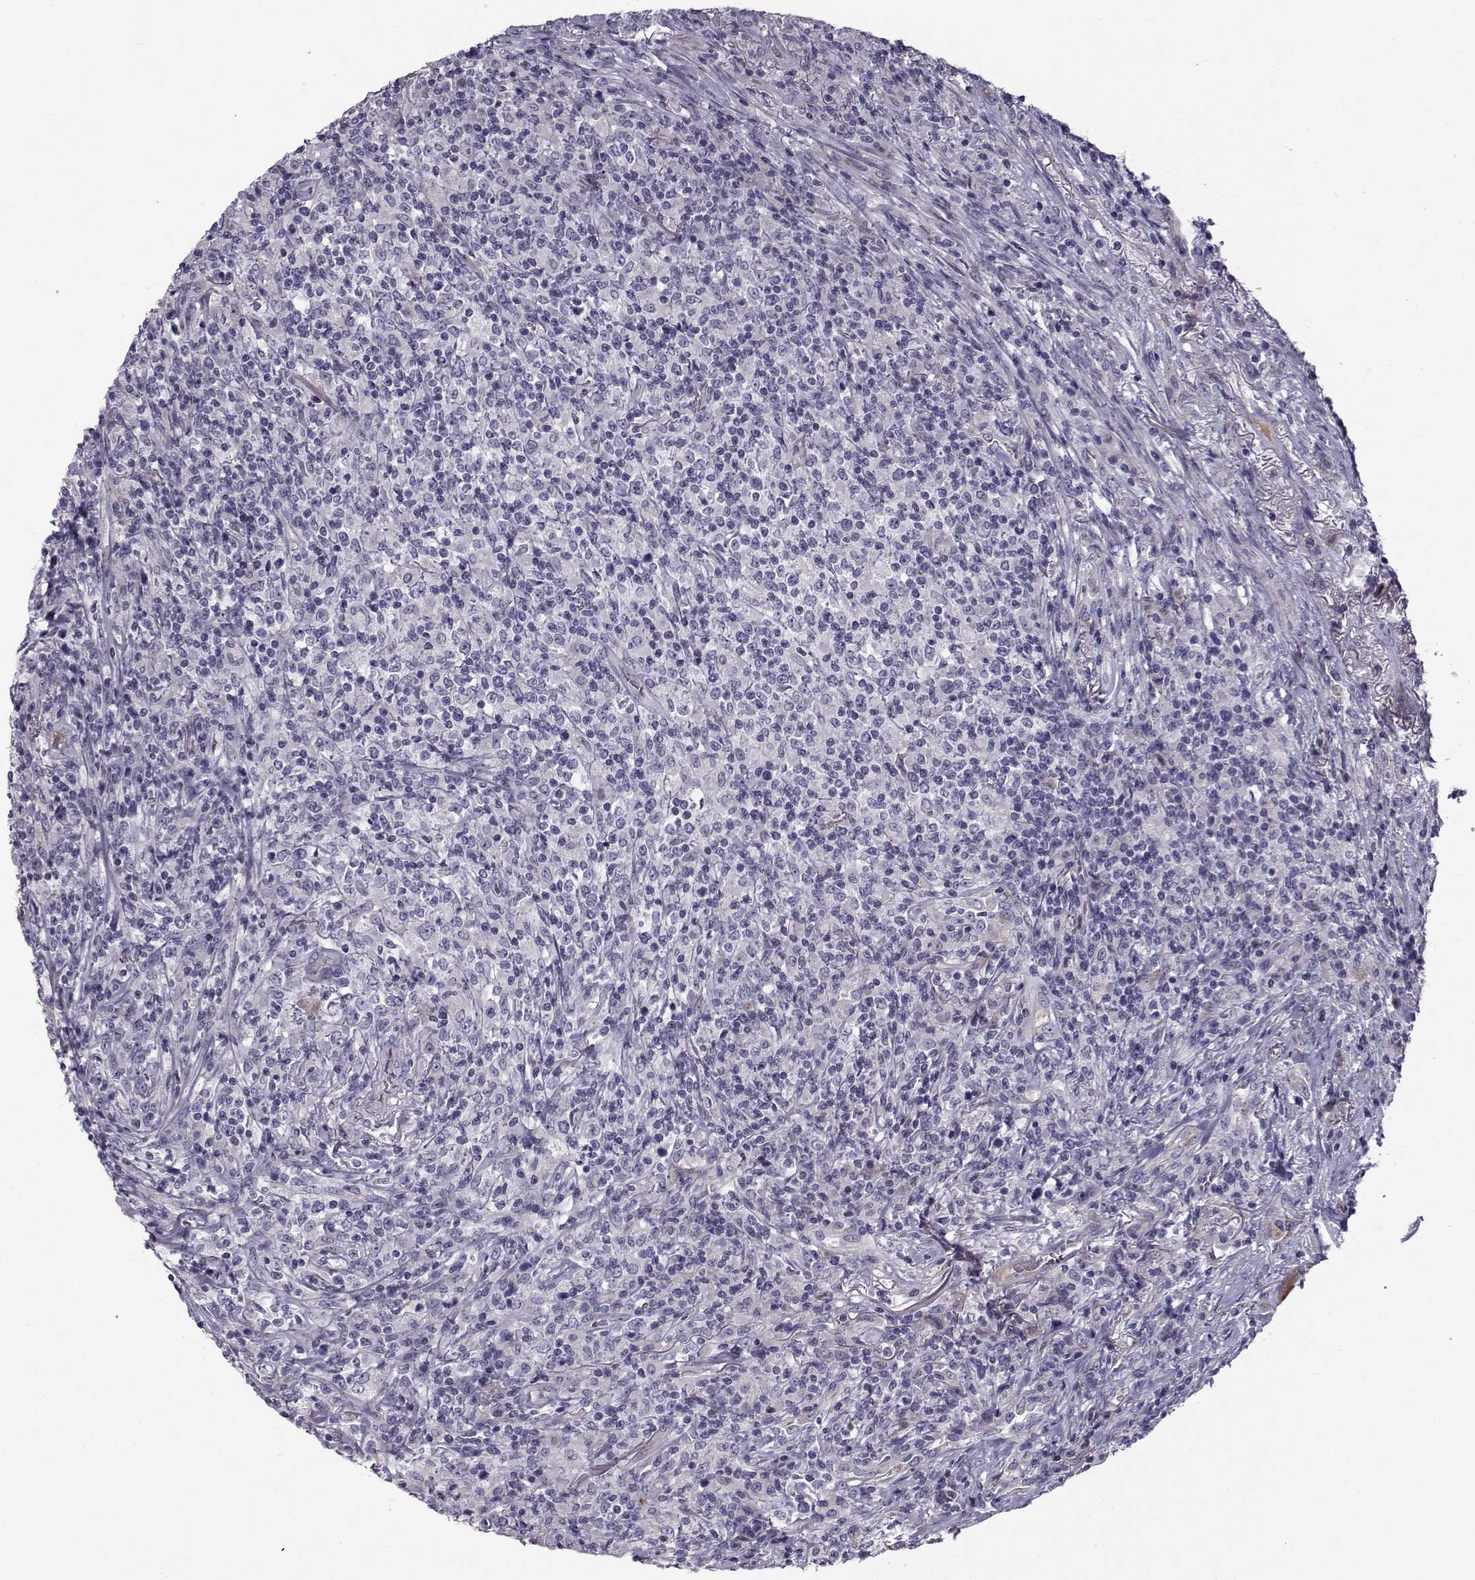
{"staining": {"intensity": "negative", "quantity": "none", "location": "none"}, "tissue": "lymphoma", "cell_type": "Tumor cells", "image_type": "cancer", "snomed": [{"axis": "morphology", "description": "Malignant lymphoma, non-Hodgkin's type, High grade"}, {"axis": "topography", "description": "Lung"}], "caption": "Immunohistochemistry (IHC) micrograph of human lymphoma stained for a protein (brown), which displays no staining in tumor cells.", "gene": "CALCR", "patient": {"sex": "male", "age": 79}}